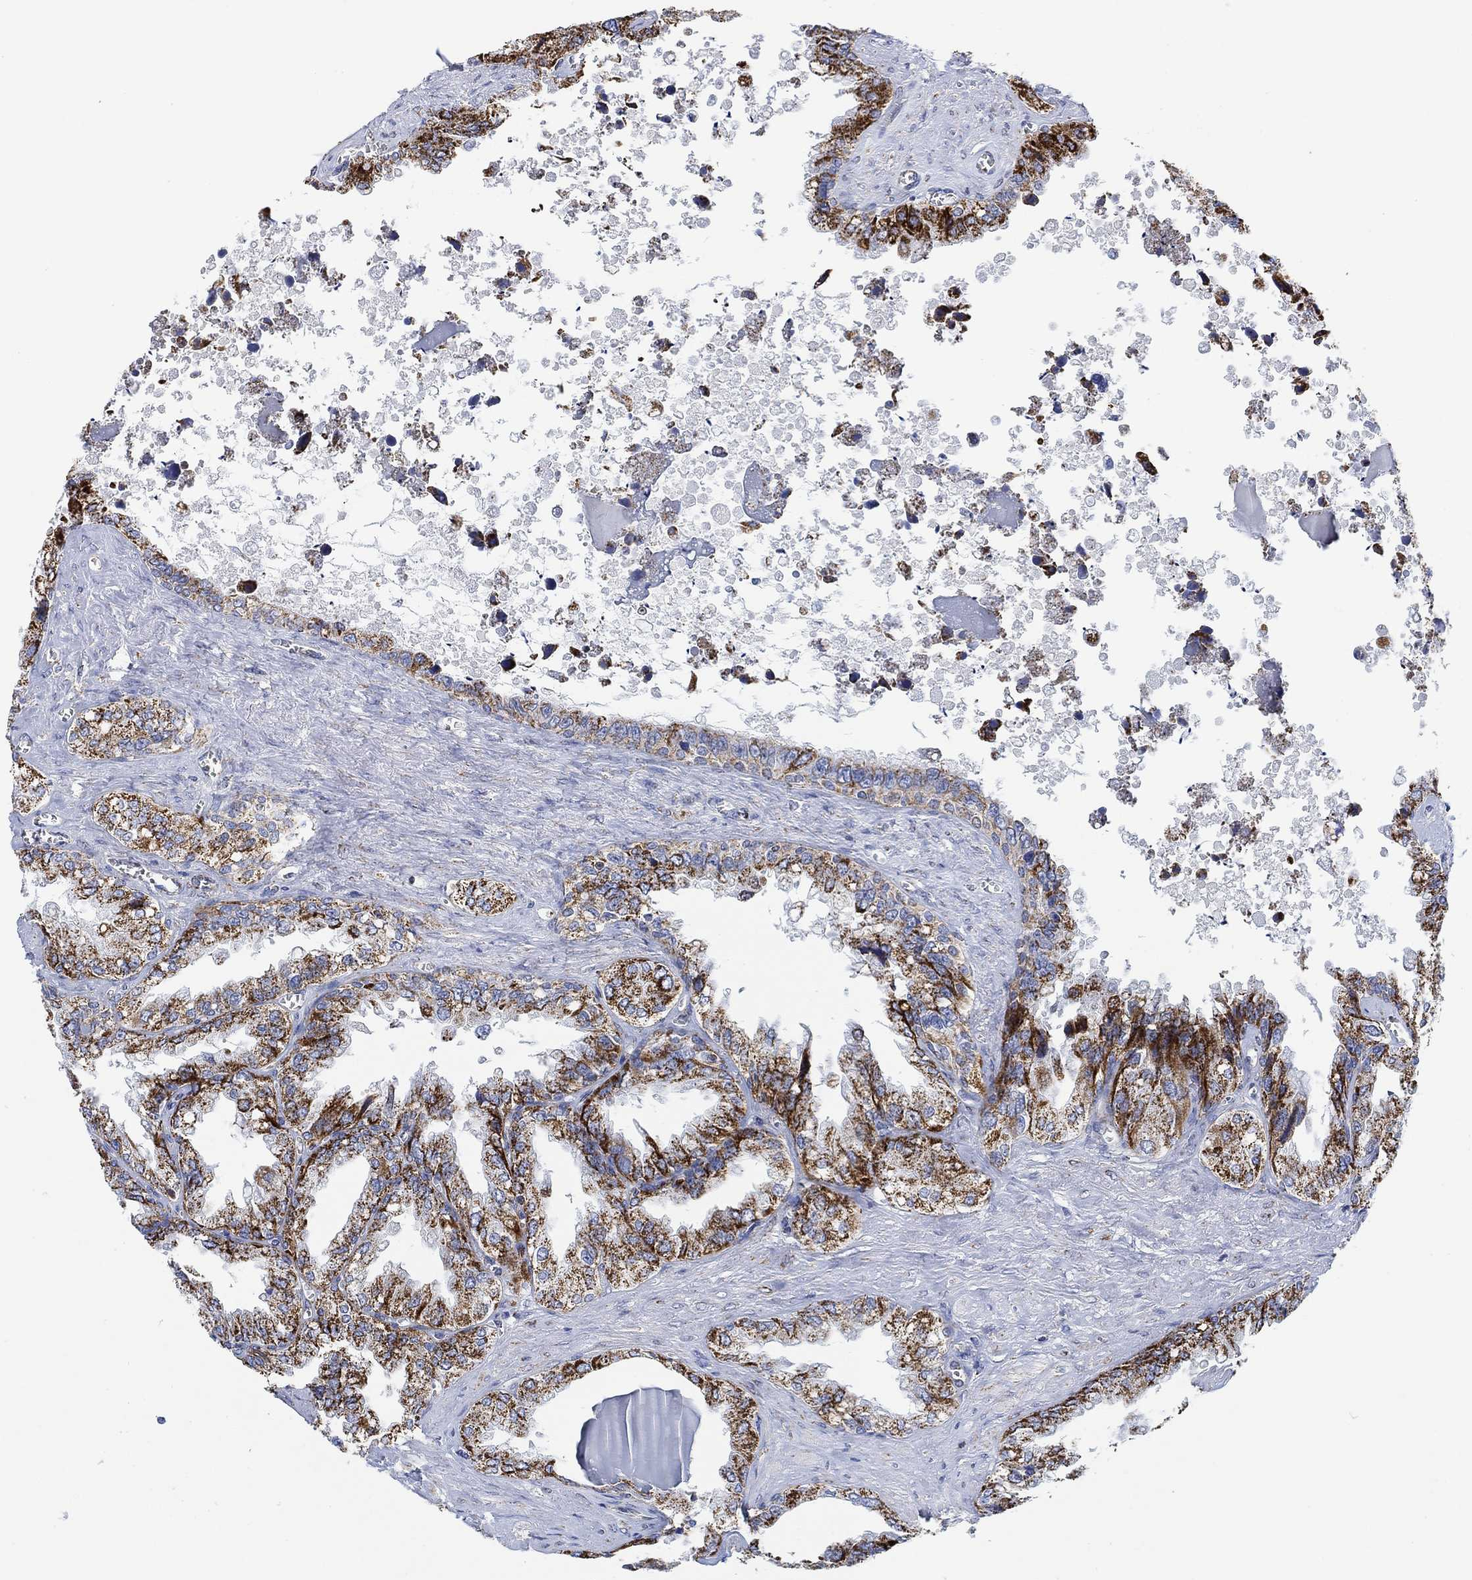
{"staining": {"intensity": "strong", "quantity": "25%-75%", "location": "cytoplasmic/membranous"}, "tissue": "seminal vesicle", "cell_type": "Glandular cells", "image_type": "normal", "snomed": [{"axis": "morphology", "description": "Normal tissue, NOS"}, {"axis": "topography", "description": "Seminal veicle"}], "caption": "Immunohistochemistry of normal human seminal vesicle displays high levels of strong cytoplasmic/membranous expression in approximately 25%-75% of glandular cells. (IHC, brightfield microscopy, high magnification).", "gene": "NDUFS3", "patient": {"sex": "male", "age": 67}}